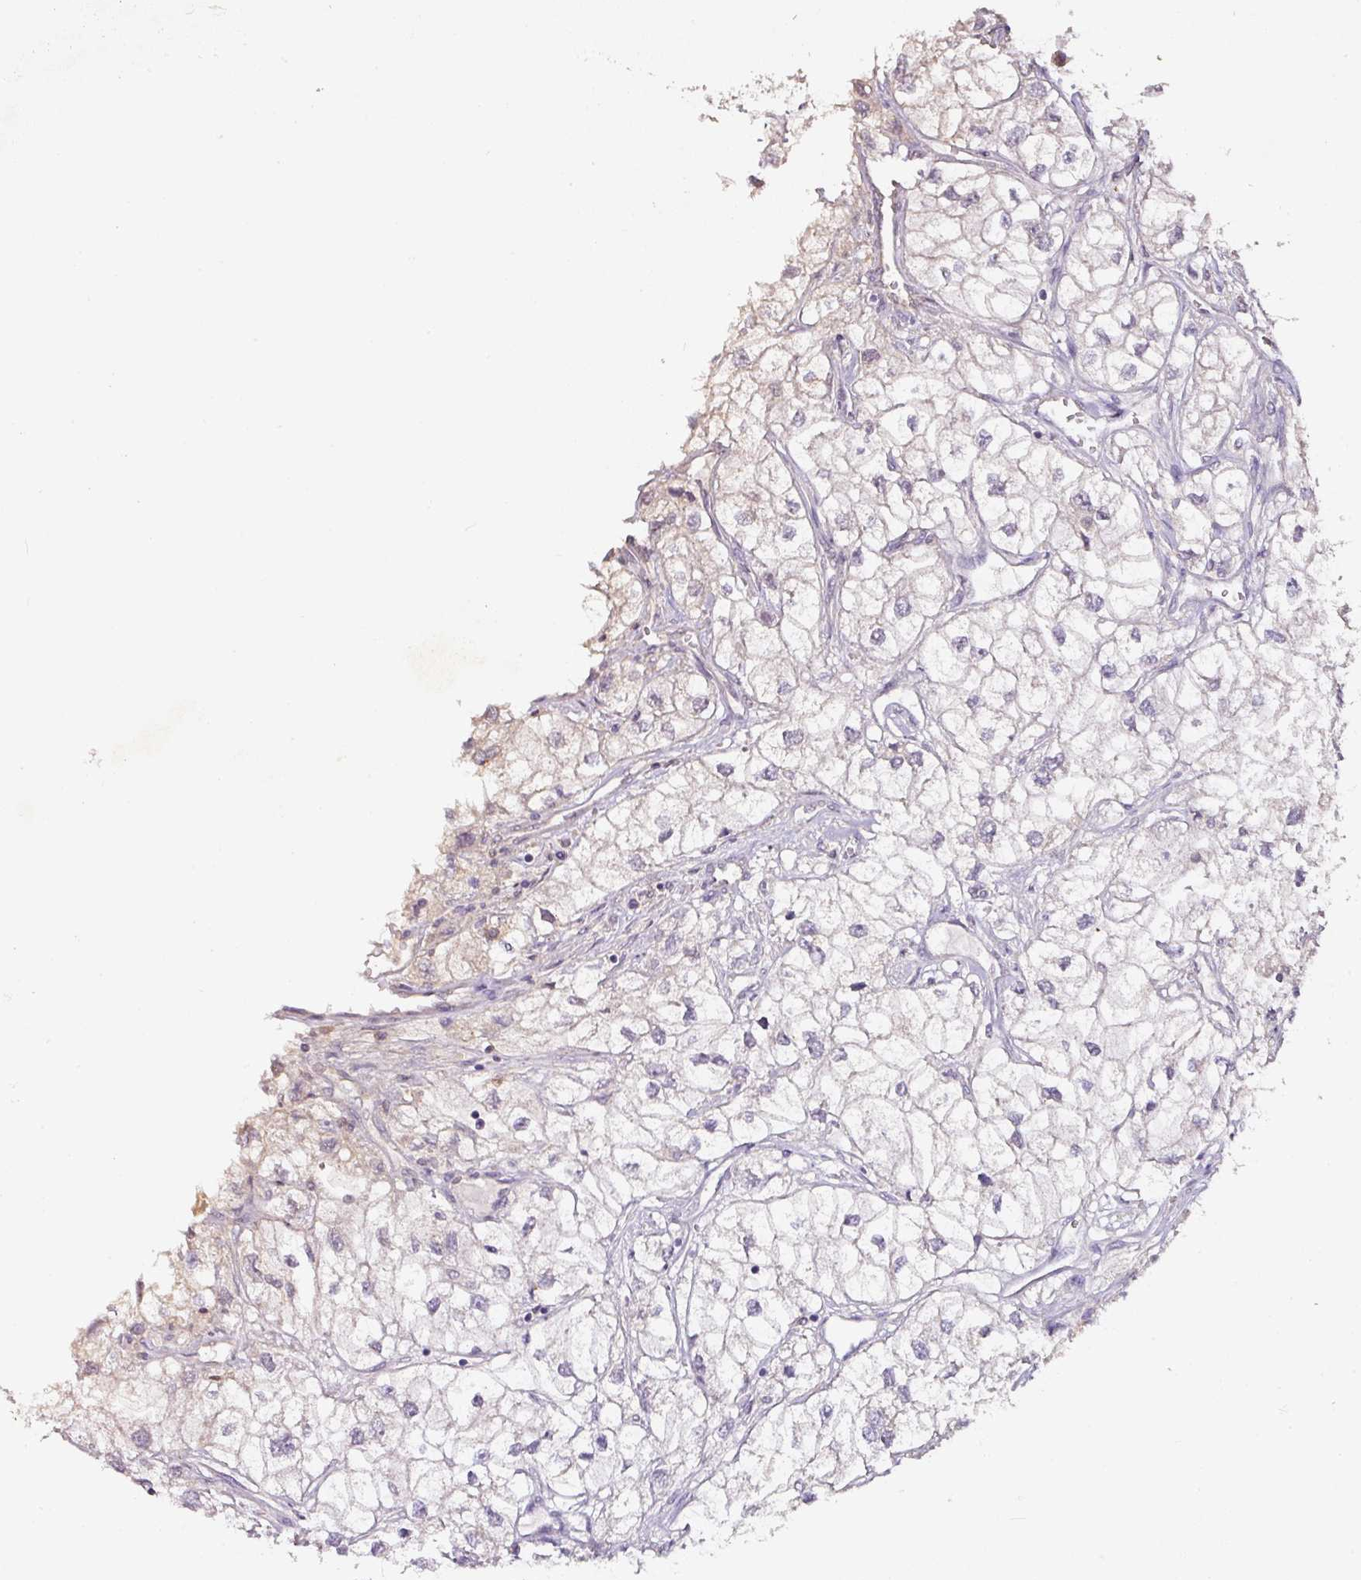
{"staining": {"intensity": "negative", "quantity": "none", "location": "none"}, "tissue": "renal cancer", "cell_type": "Tumor cells", "image_type": "cancer", "snomed": [{"axis": "morphology", "description": "Adenocarcinoma, NOS"}, {"axis": "topography", "description": "Kidney"}], "caption": "There is no significant positivity in tumor cells of renal adenocarcinoma.", "gene": "RPL38", "patient": {"sex": "male", "age": 59}}